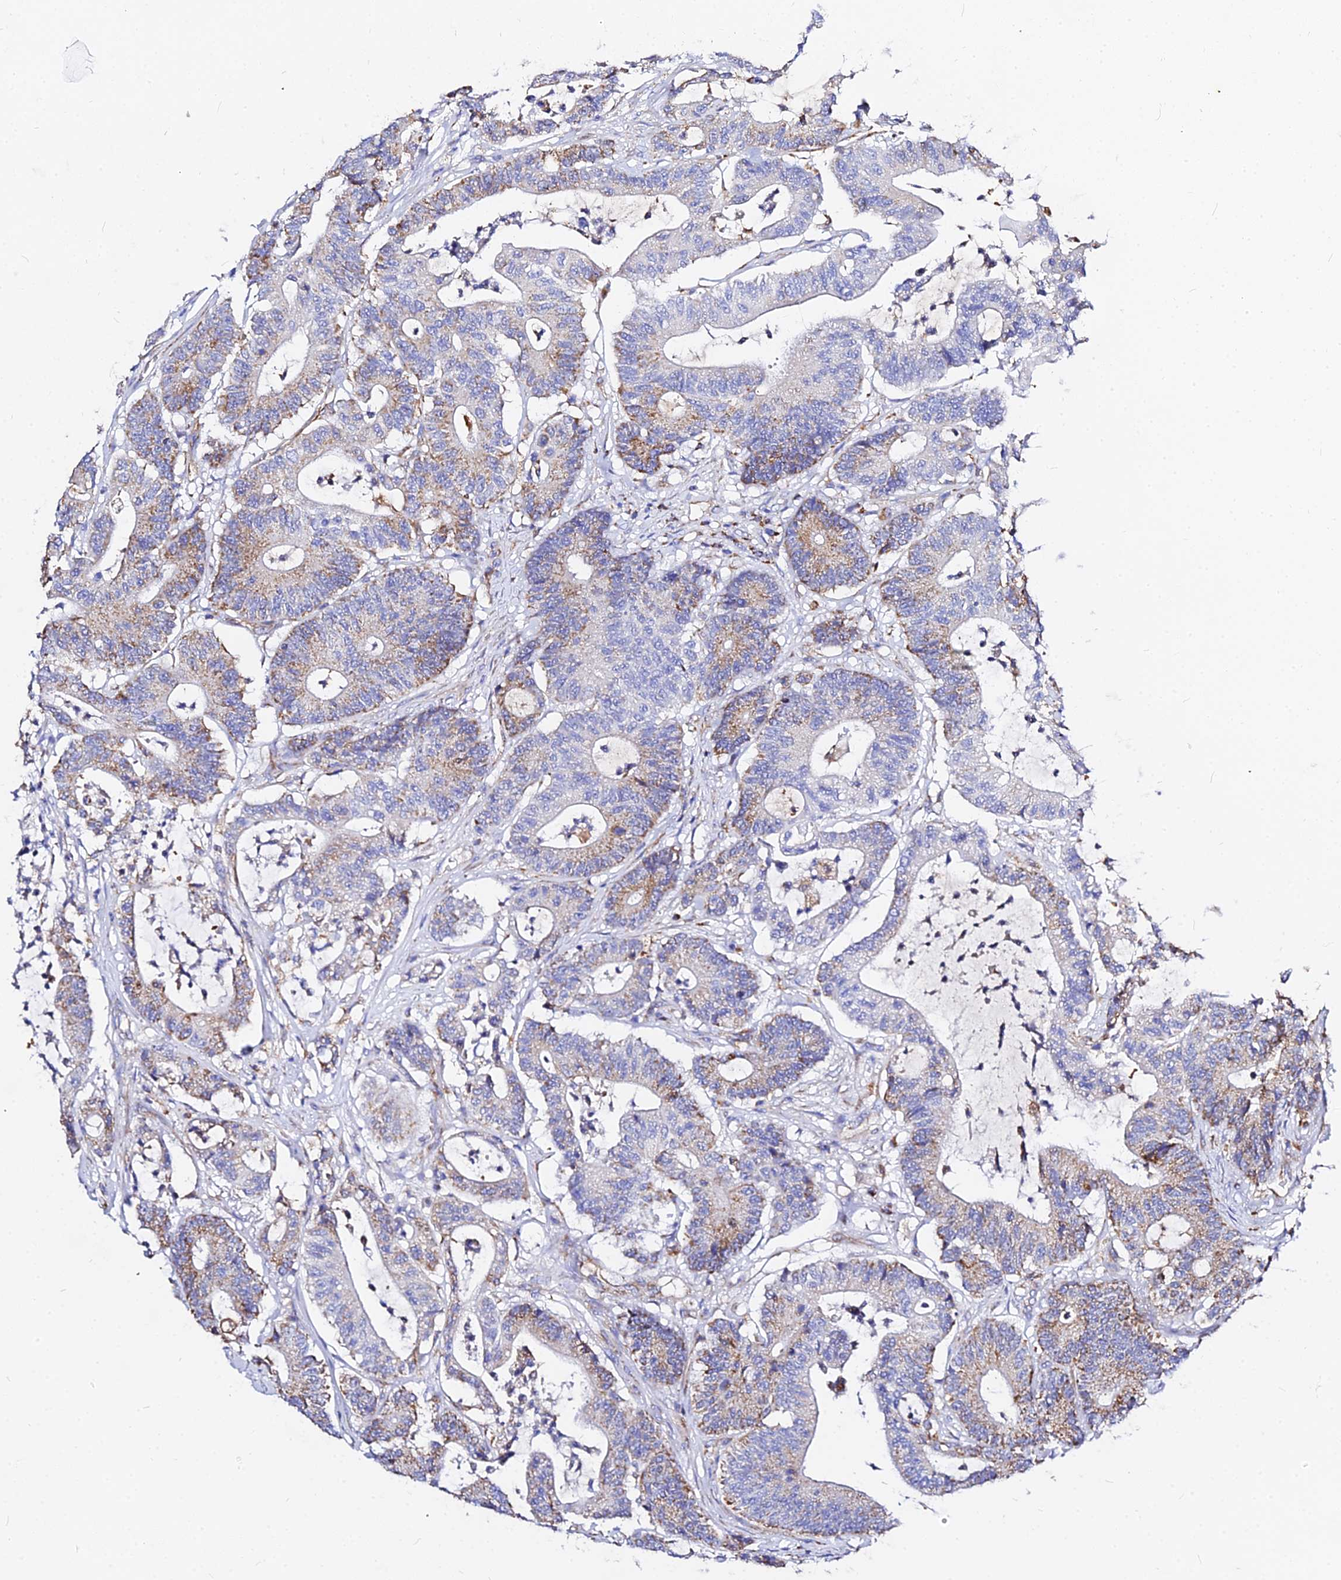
{"staining": {"intensity": "moderate", "quantity": "25%-75%", "location": "cytoplasmic/membranous"}, "tissue": "colorectal cancer", "cell_type": "Tumor cells", "image_type": "cancer", "snomed": [{"axis": "morphology", "description": "Adenocarcinoma, NOS"}, {"axis": "topography", "description": "Colon"}], "caption": "Immunohistochemistry (IHC) micrograph of colorectal cancer (adenocarcinoma) stained for a protein (brown), which exhibits medium levels of moderate cytoplasmic/membranous staining in approximately 25%-75% of tumor cells.", "gene": "ZNF573", "patient": {"sex": "female", "age": 84}}